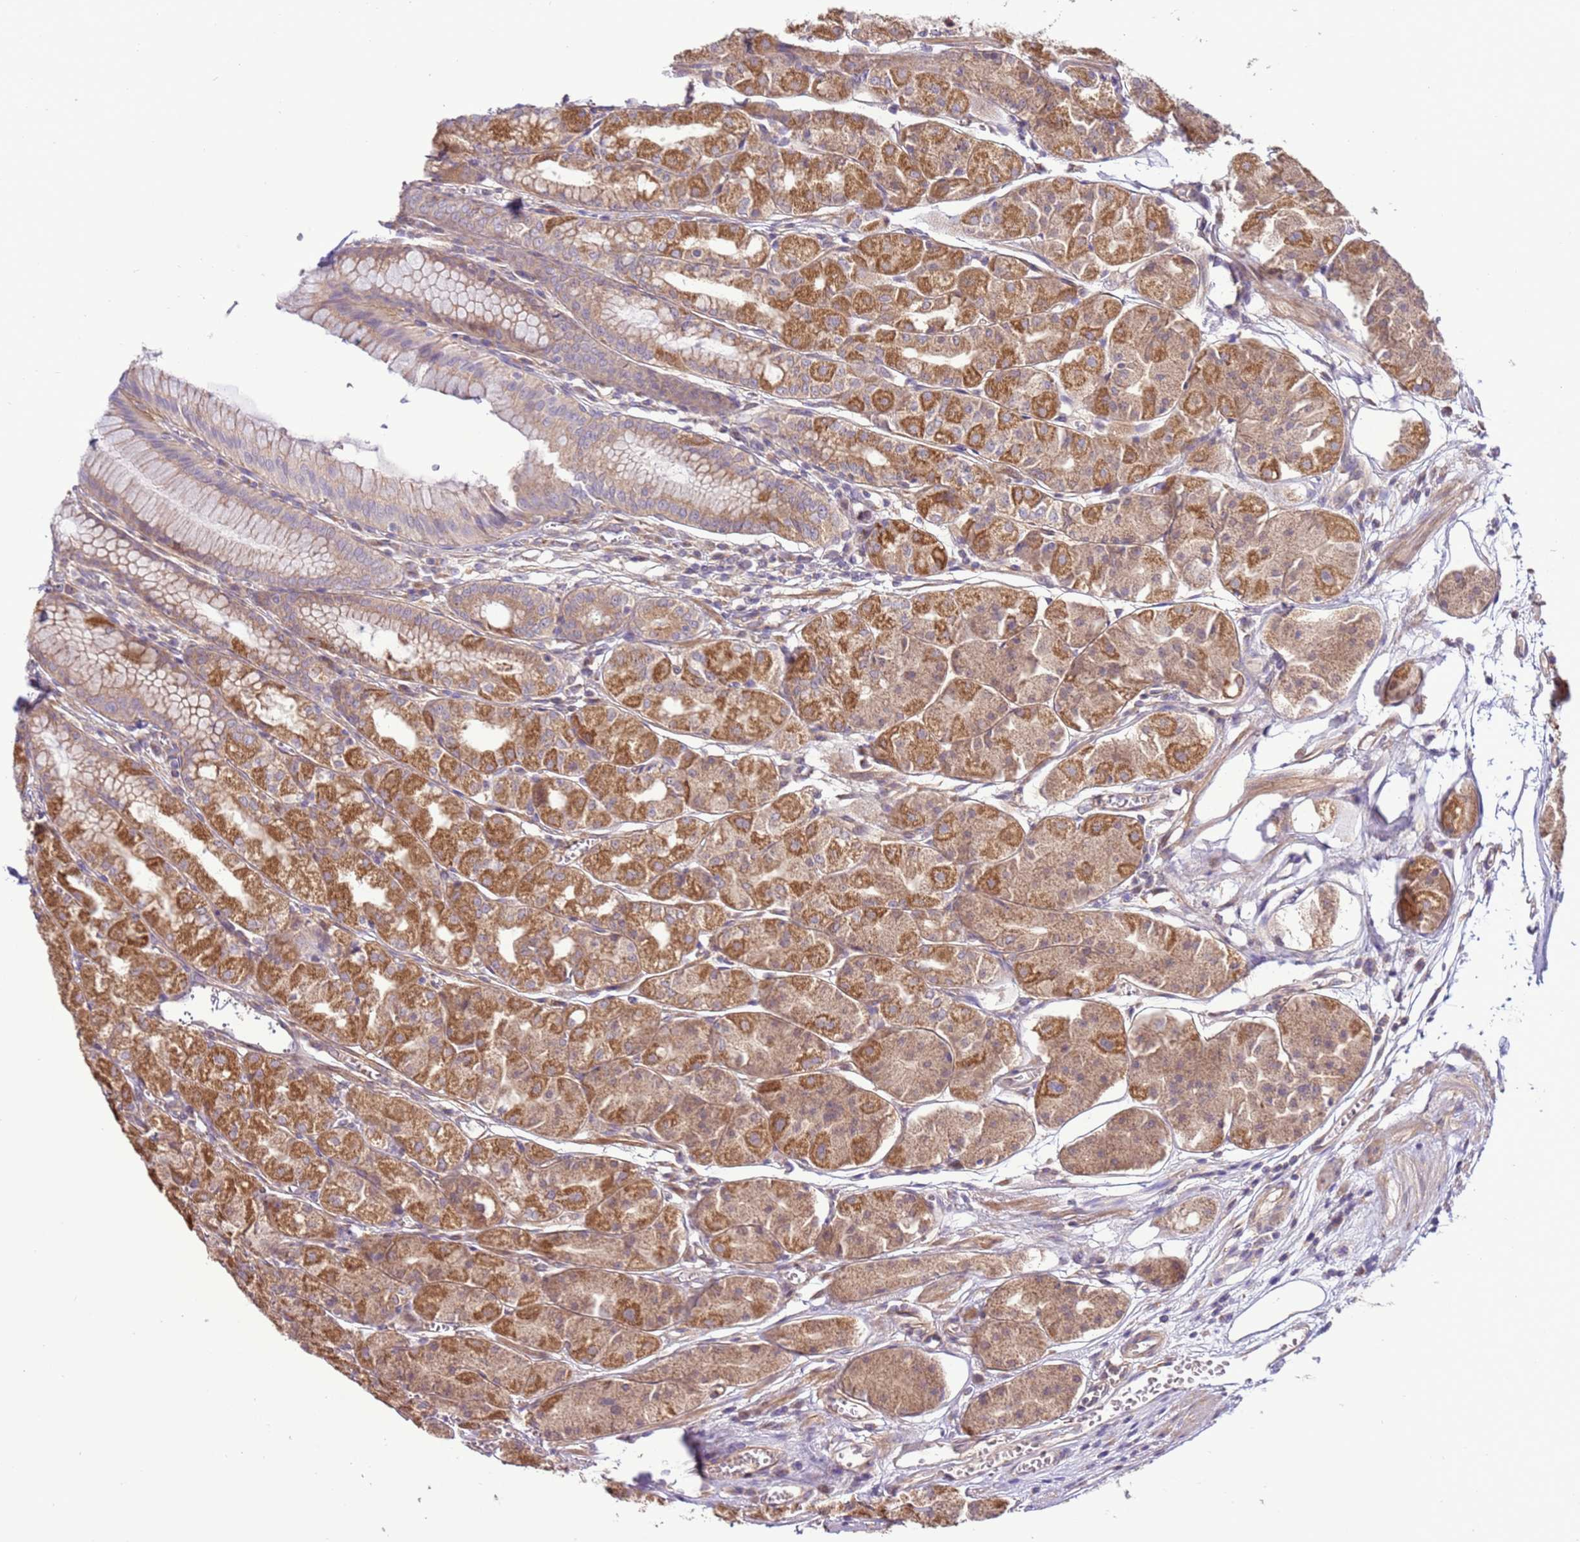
{"staining": {"intensity": "strong", "quantity": ">75%", "location": "cytoplasmic/membranous"}, "tissue": "stomach", "cell_type": "Glandular cells", "image_type": "normal", "snomed": [{"axis": "morphology", "description": "Normal tissue, NOS"}, {"axis": "topography", "description": "Stomach"}], "caption": "The micrograph exhibits immunohistochemical staining of benign stomach. There is strong cytoplasmic/membranous staining is present in approximately >75% of glandular cells.", "gene": "SCARA3", "patient": {"sex": "male", "age": 55}}